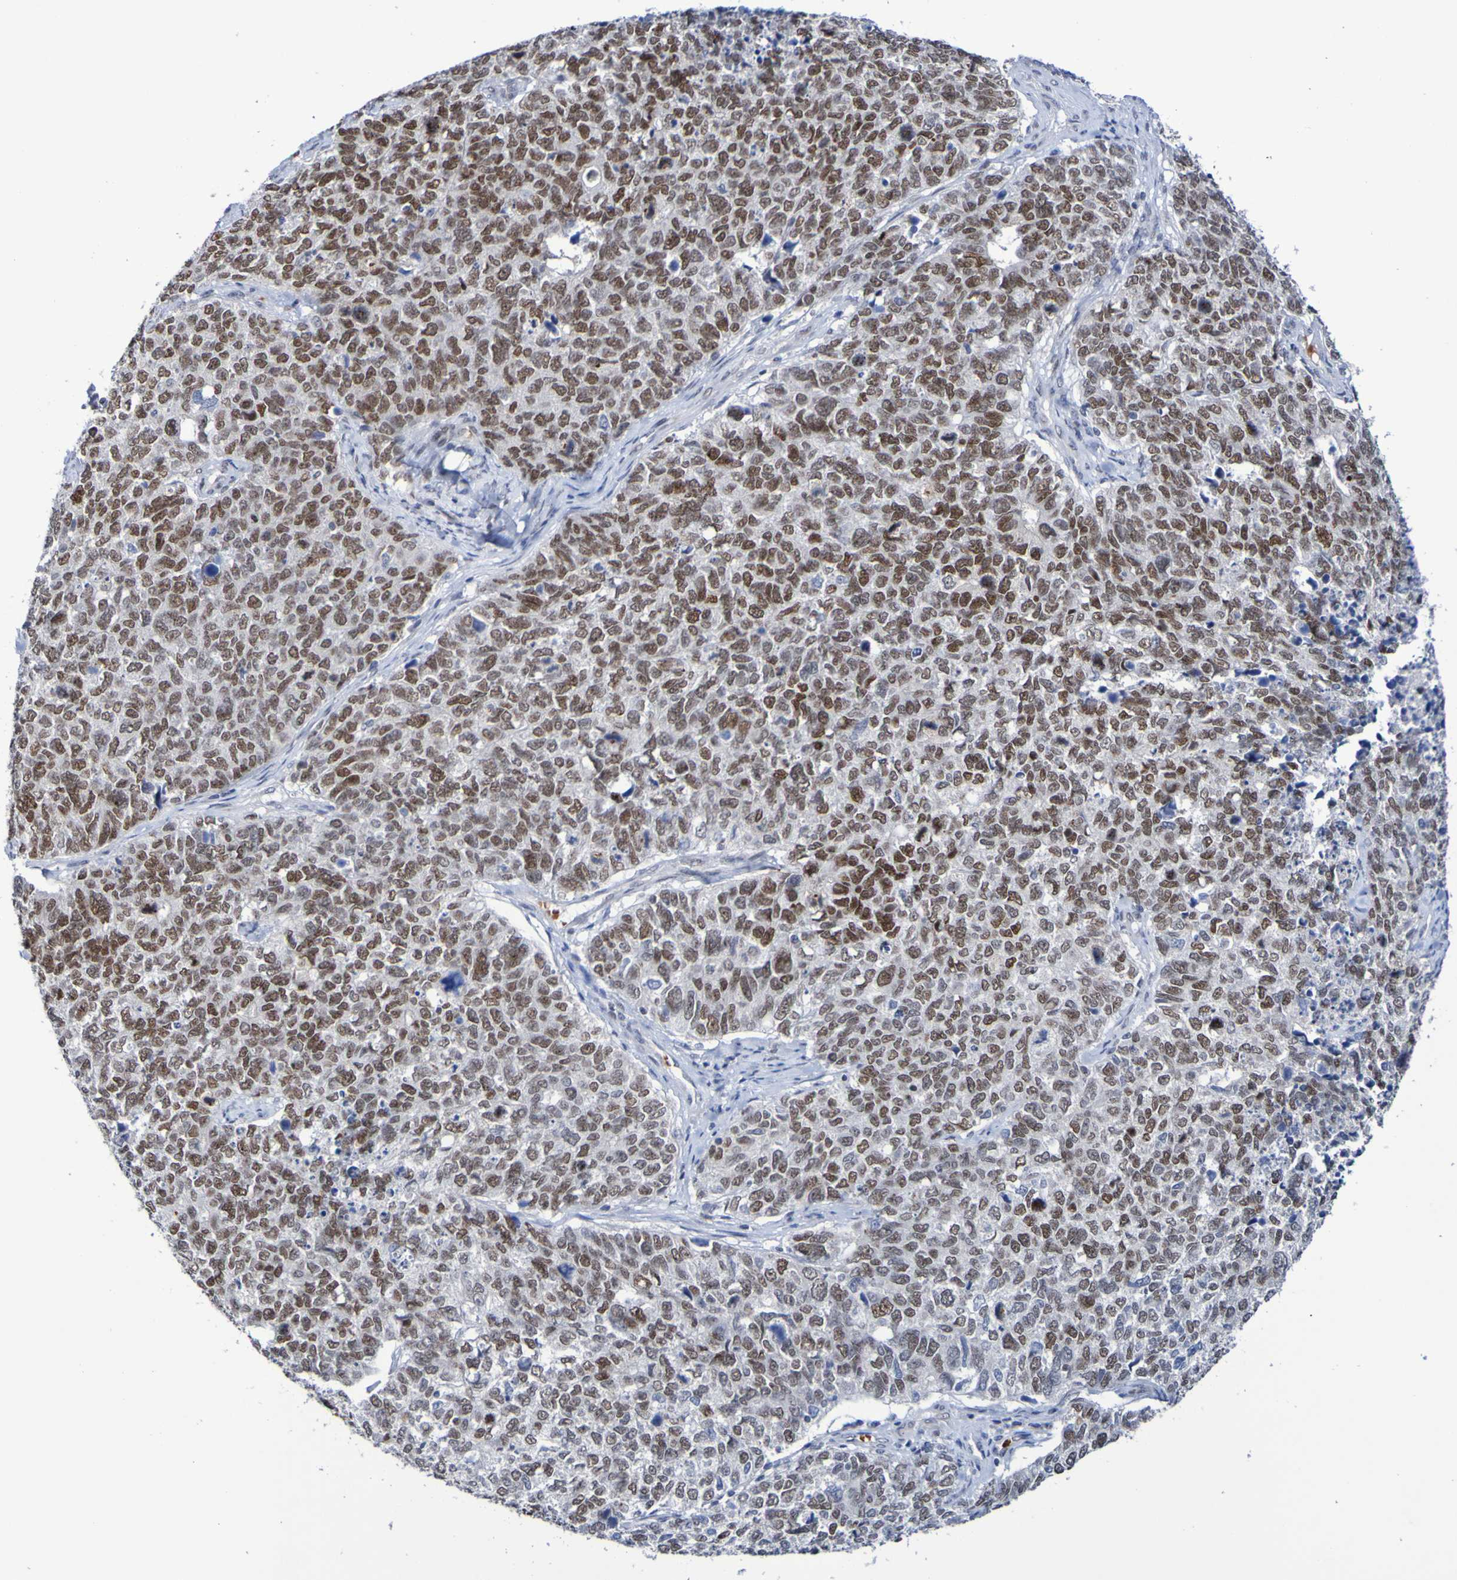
{"staining": {"intensity": "moderate", "quantity": ">75%", "location": "nuclear"}, "tissue": "cervical cancer", "cell_type": "Tumor cells", "image_type": "cancer", "snomed": [{"axis": "morphology", "description": "Squamous cell carcinoma, NOS"}, {"axis": "topography", "description": "Cervix"}], "caption": "The immunohistochemical stain labels moderate nuclear staining in tumor cells of cervical squamous cell carcinoma tissue.", "gene": "PCGF1", "patient": {"sex": "female", "age": 63}}